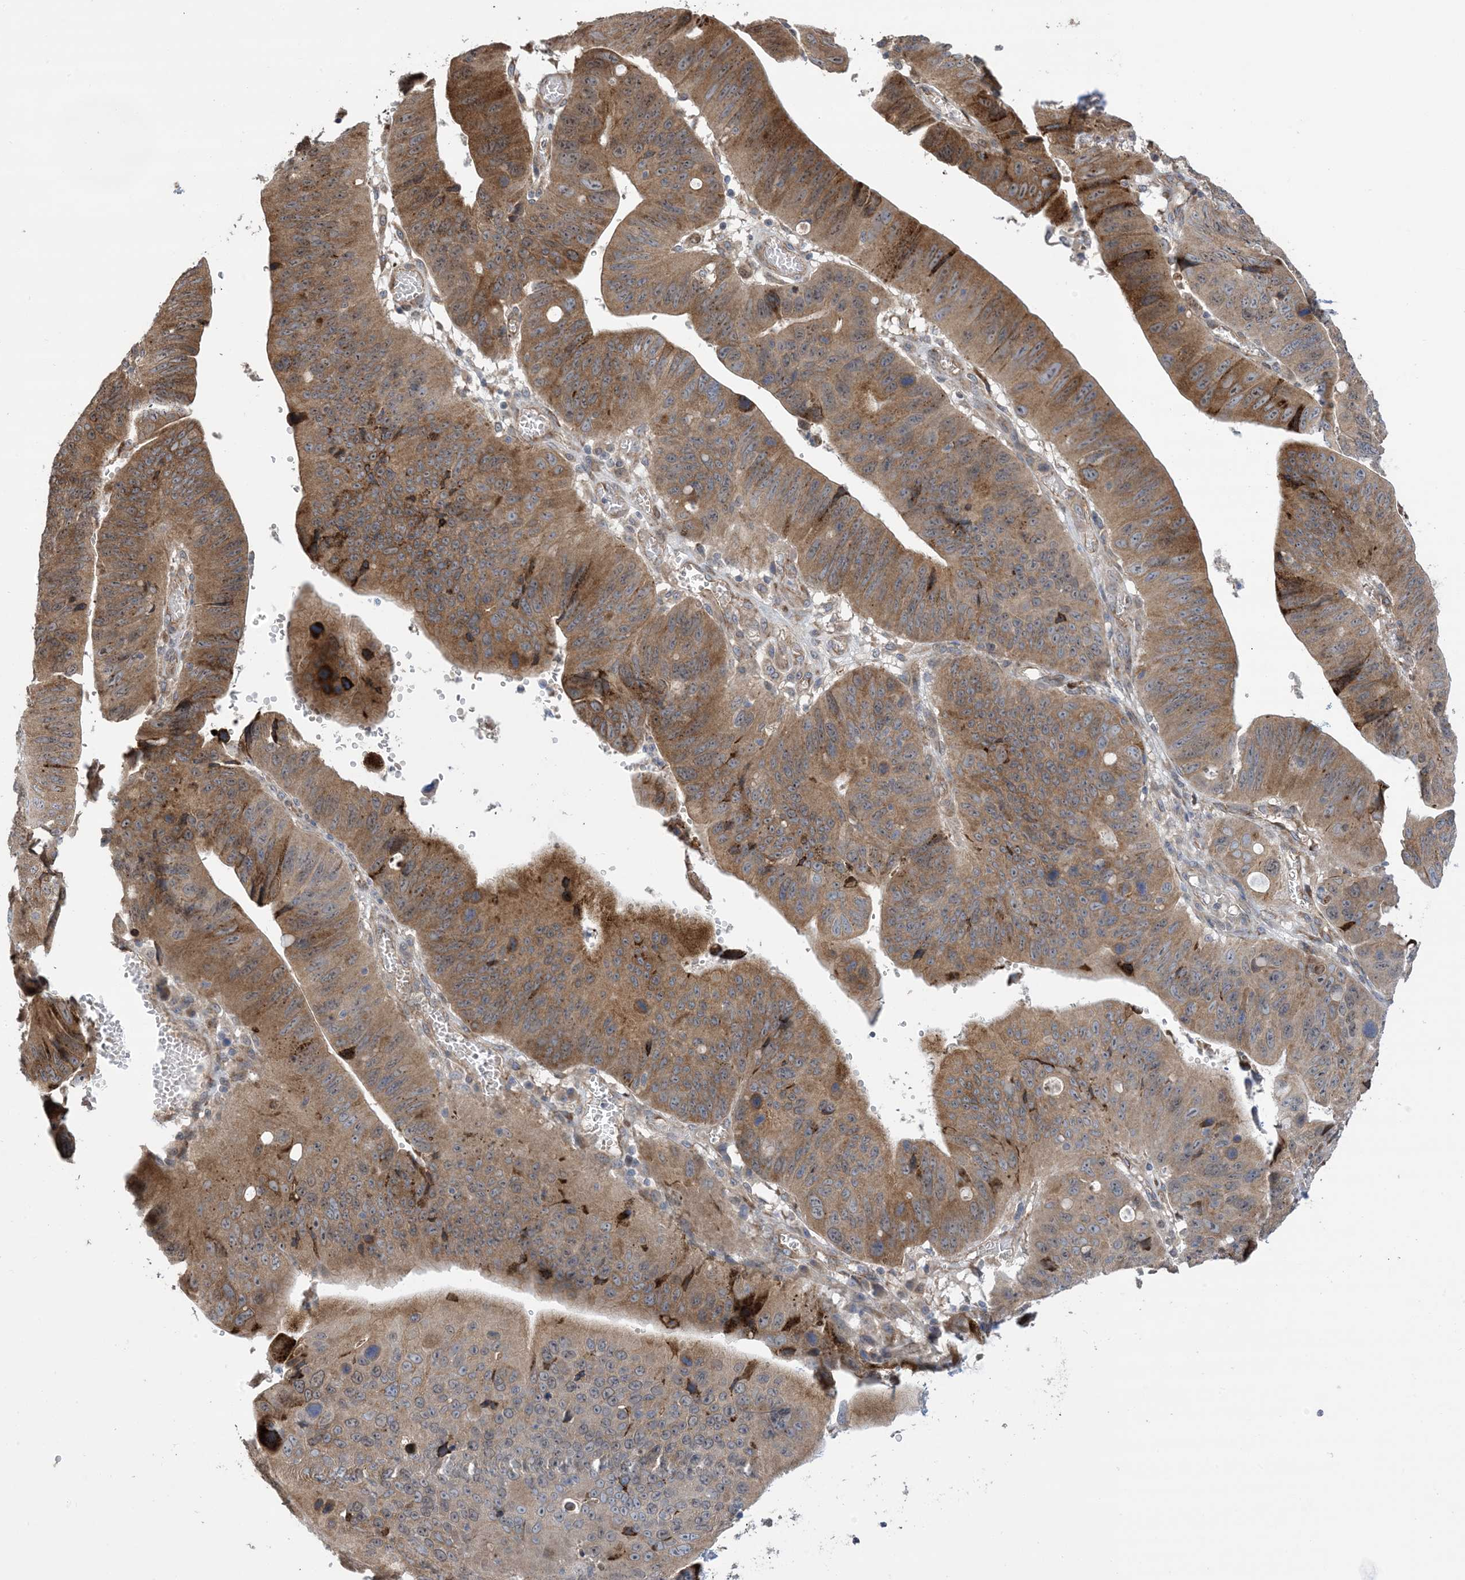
{"staining": {"intensity": "moderate", "quantity": ">75%", "location": "cytoplasmic/membranous"}, "tissue": "stomach cancer", "cell_type": "Tumor cells", "image_type": "cancer", "snomed": [{"axis": "morphology", "description": "Adenocarcinoma, NOS"}, {"axis": "topography", "description": "Stomach"}], "caption": "Brown immunohistochemical staining in stomach cancer shows moderate cytoplasmic/membranous positivity in about >75% of tumor cells. (IHC, brightfield microscopy, high magnification).", "gene": "CLEC16A", "patient": {"sex": "male", "age": 59}}